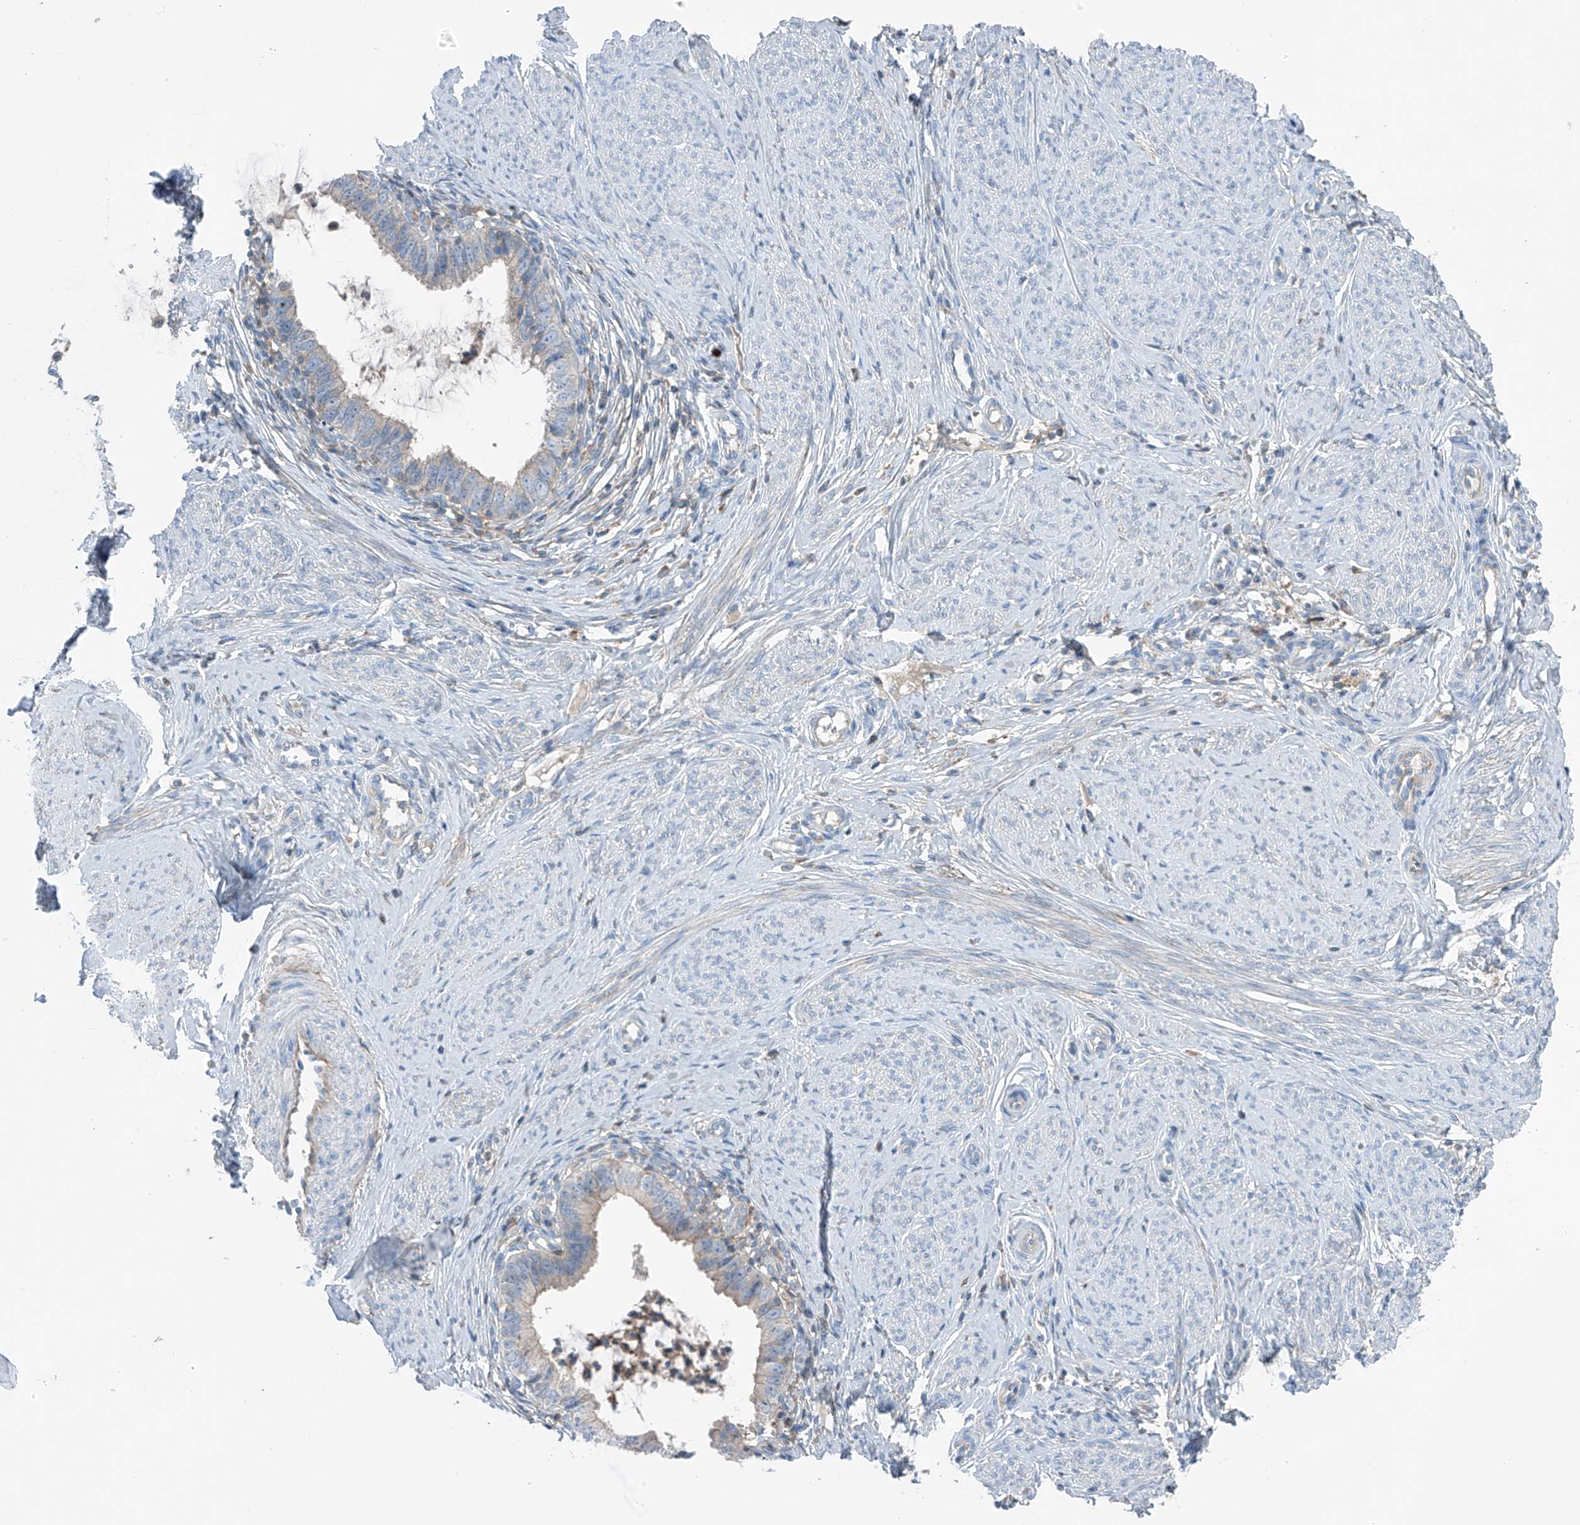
{"staining": {"intensity": "weak", "quantity": "25%-75%", "location": "cytoplasmic/membranous"}, "tissue": "cervical cancer", "cell_type": "Tumor cells", "image_type": "cancer", "snomed": [{"axis": "morphology", "description": "Adenocarcinoma, NOS"}, {"axis": "topography", "description": "Cervix"}], "caption": "IHC image of neoplastic tissue: human cervical cancer stained using immunohistochemistry reveals low levels of weak protein expression localized specifically in the cytoplasmic/membranous of tumor cells, appearing as a cytoplasmic/membranous brown color.", "gene": "NALCN", "patient": {"sex": "female", "age": 36}}